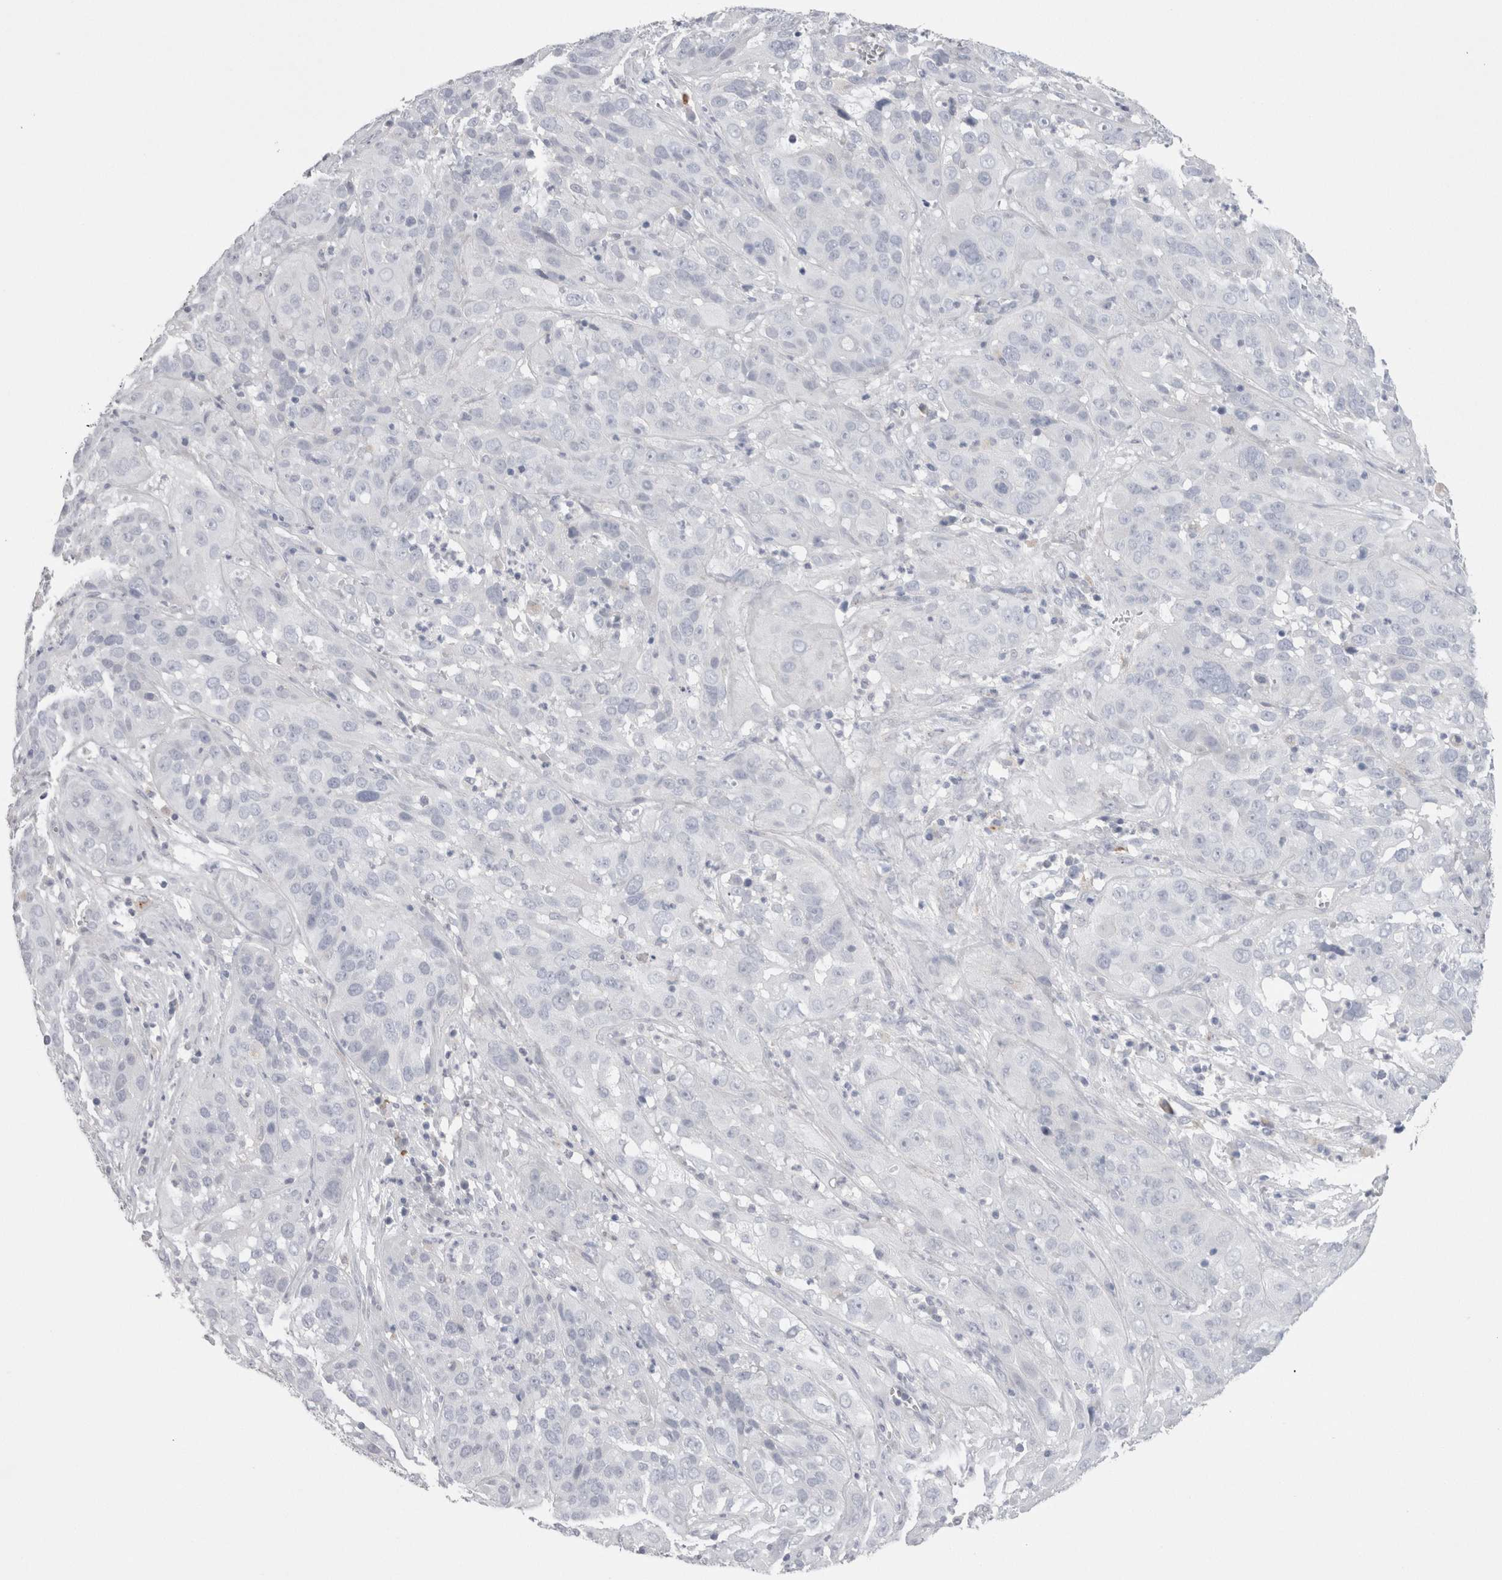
{"staining": {"intensity": "negative", "quantity": "none", "location": "none"}, "tissue": "cervical cancer", "cell_type": "Tumor cells", "image_type": "cancer", "snomed": [{"axis": "morphology", "description": "Squamous cell carcinoma, NOS"}, {"axis": "topography", "description": "Cervix"}], "caption": "Immunohistochemistry of human squamous cell carcinoma (cervical) exhibits no expression in tumor cells. (DAB (3,3'-diaminobenzidine) immunohistochemistry (IHC) visualized using brightfield microscopy, high magnification).", "gene": "EPDR1", "patient": {"sex": "female", "age": 32}}